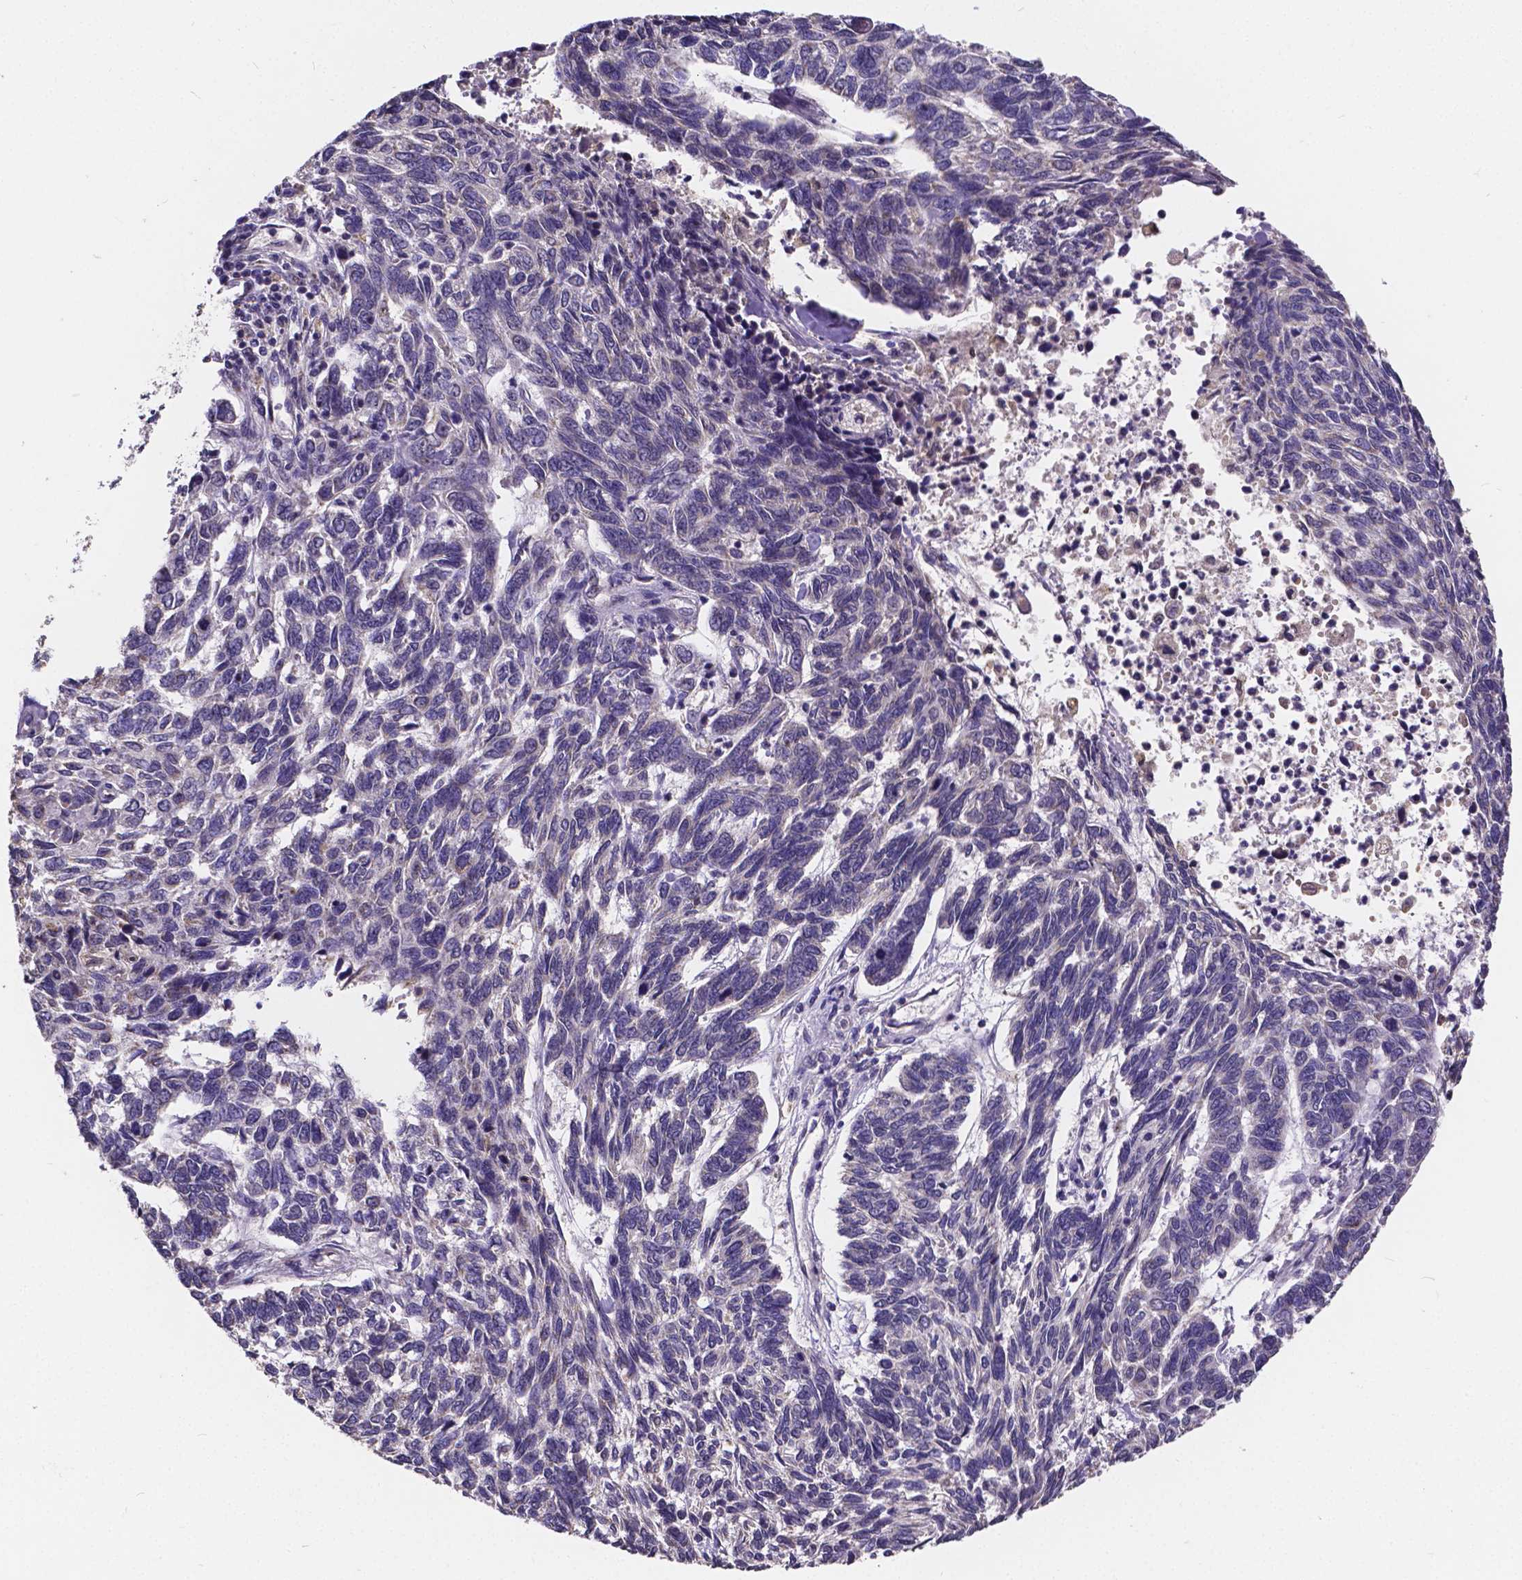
{"staining": {"intensity": "negative", "quantity": "none", "location": "none"}, "tissue": "skin cancer", "cell_type": "Tumor cells", "image_type": "cancer", "snomed": [{"axis": "morphology", "description": "Basal cell carcinoma"}, {"axis": "topography", "description": "Skin"}], "caption": "This histopathology image is of skin cancer stained with immunohistochemistry (IHC) to label a protein in brown with the nuclei are counter-stained blue. There is no staining in tumor cells.", "gene": "CTNNA2", "patient": {"sex": "female", "age": 65}}